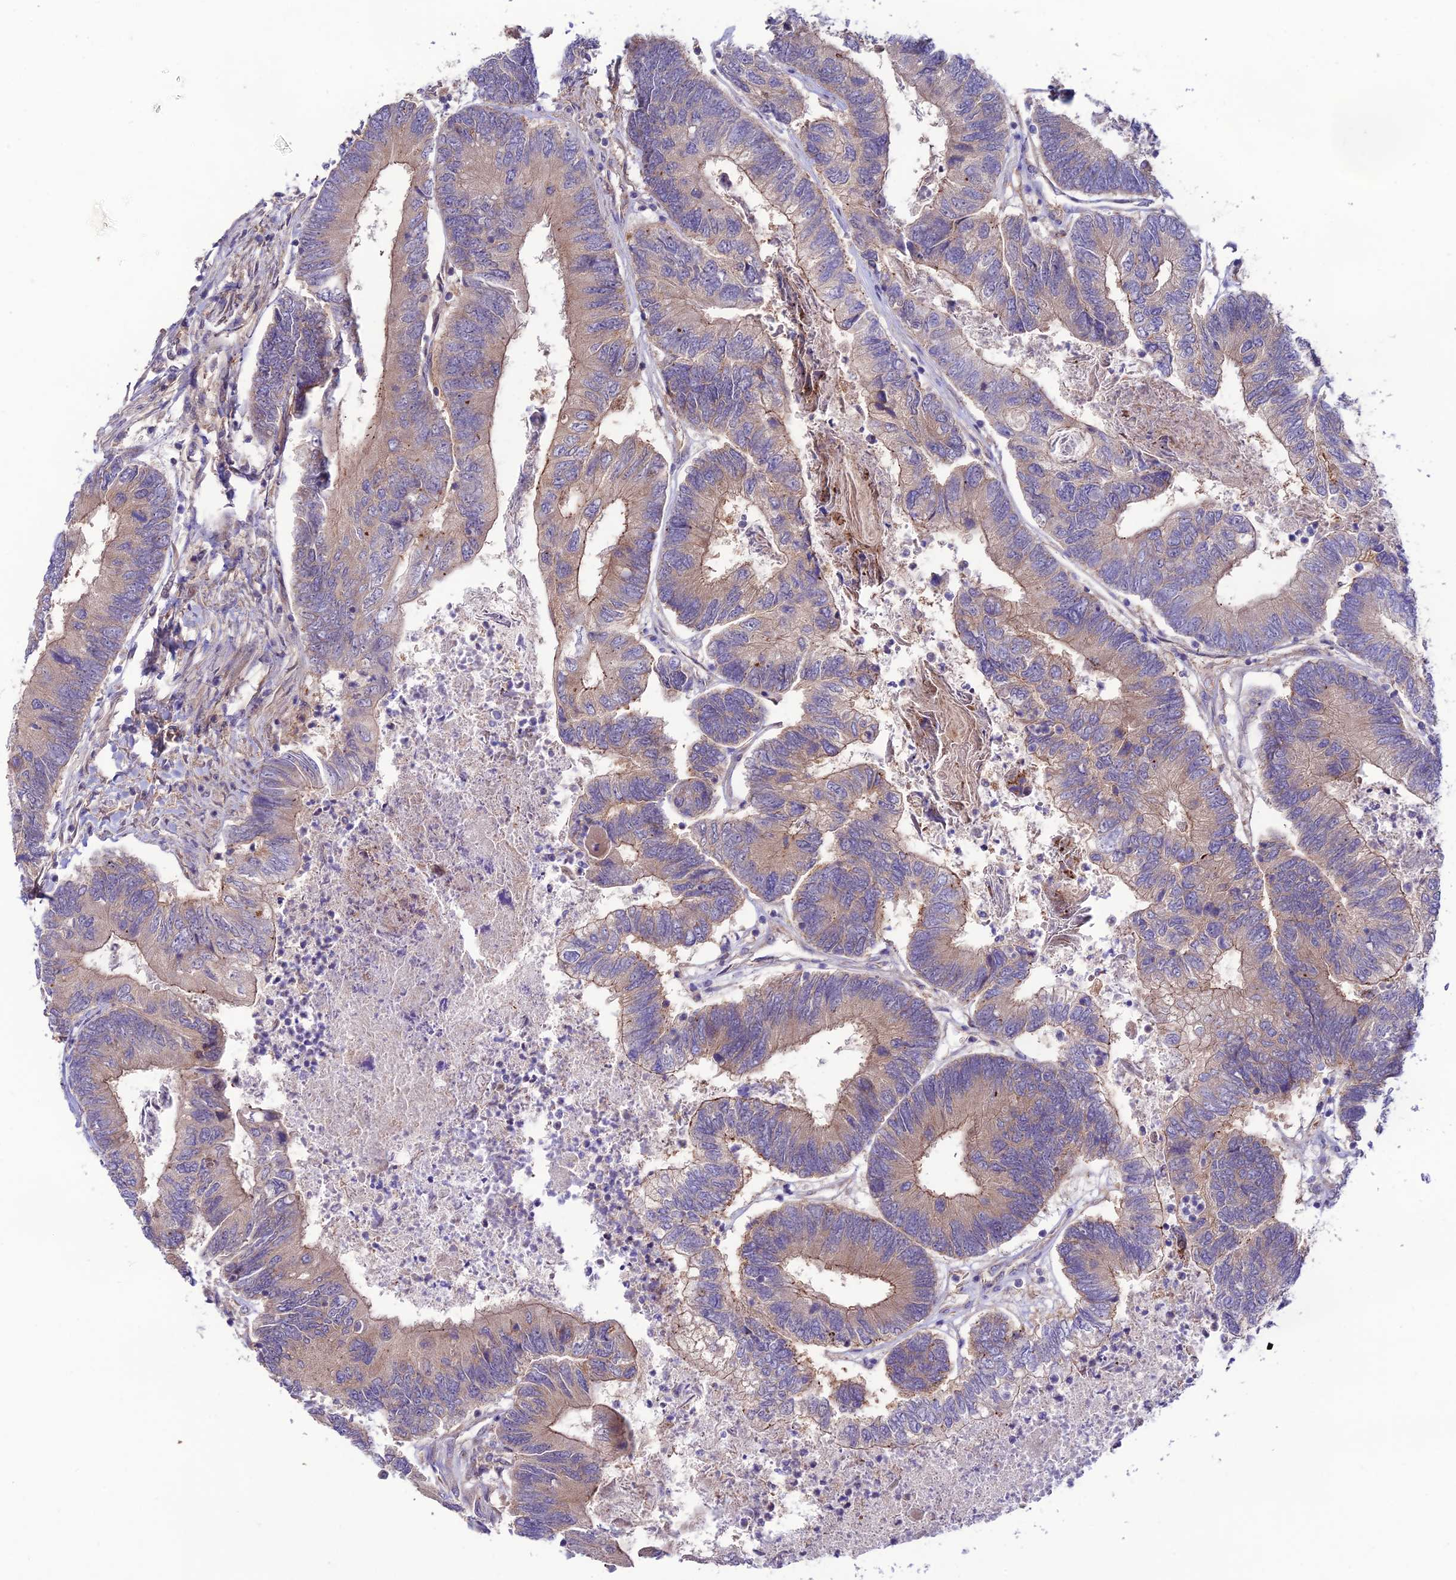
{"staining": {"intensity": "weak", "quantity": "25%-75%", "location": "cytoplasmic/membranous"}, "tissue": "colorectal cancer", "cell_type": "Tumor cells", "image_type": "cancer", "snomed": [{"axis": "morphology", "description": "Adenocarcinoma, NOS"}, {"axis": "topography", "description": "Colon"}], "caption": "Immunohistochemical staining of human colorectal cancer demonstrates low levels of weak cytoplasmic/membranous staining in approximately 25%-75% of tumor cells. The staining was performed using DAB to visualize the protein expression in brown, while the nuclei were stained in blue with hematoxylin (Magnification: 20x).", "gene": "BRME1", "patient": {"sex": "female", "age": 67}}